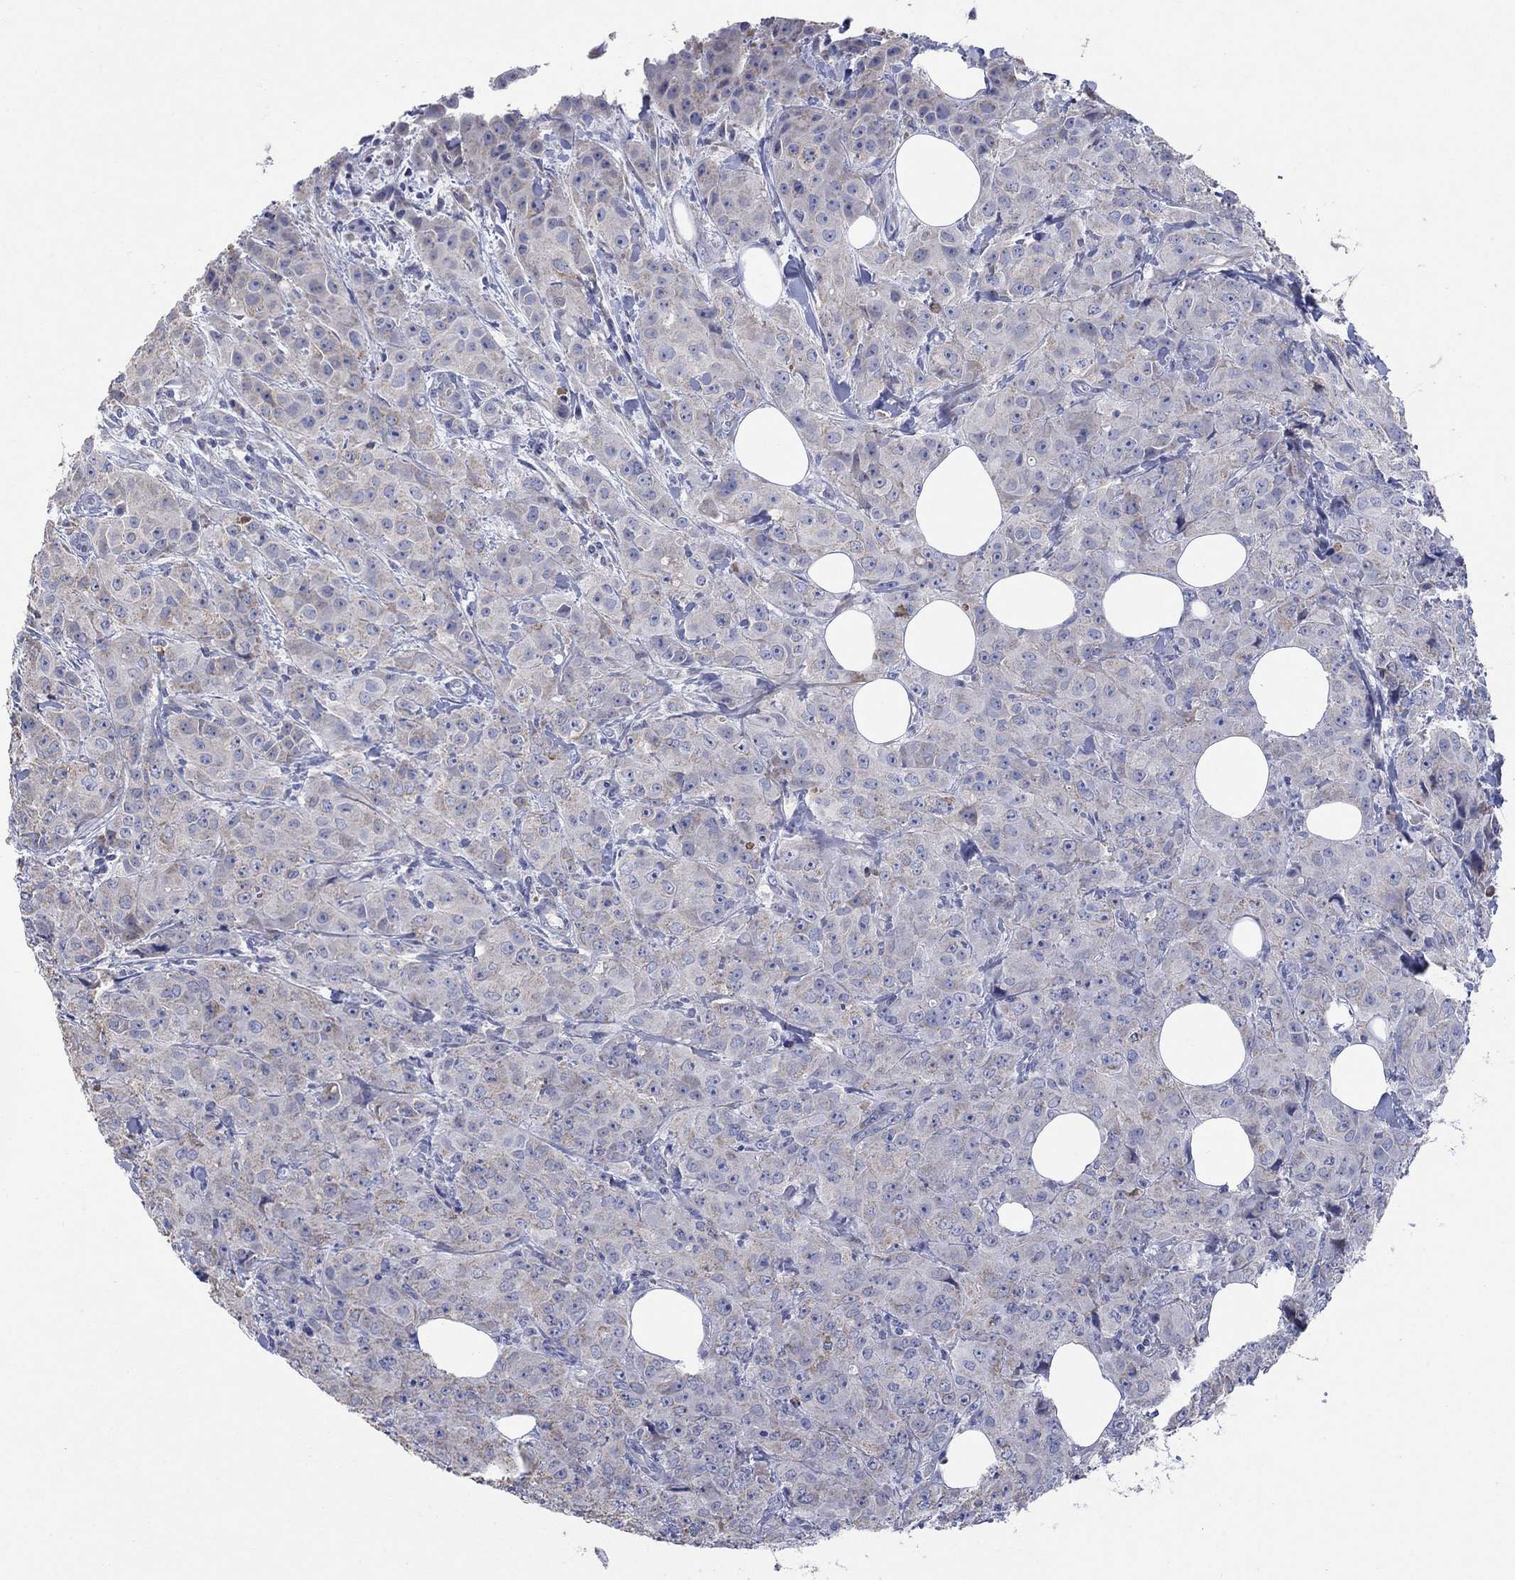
{"staining": {"intensity": "weak", "quantity": "<25%", "location": "cytoplasmic/membranous"}, "tissue": "breast cancer", "cell_type": "Tumor cells", "image_type": "cancer", "snomed": [{"axis": "morphology", "description": "Duct carcinoma"}, {"axis": "topography", "description": "Breast"}], "caption": "This is an IHC micrograph of breast cancer (intraductal carcinoma). There is no positivity in tumor cells.", "gene": "CLVS1", "patient": {"sex": "female", "age": 43}}